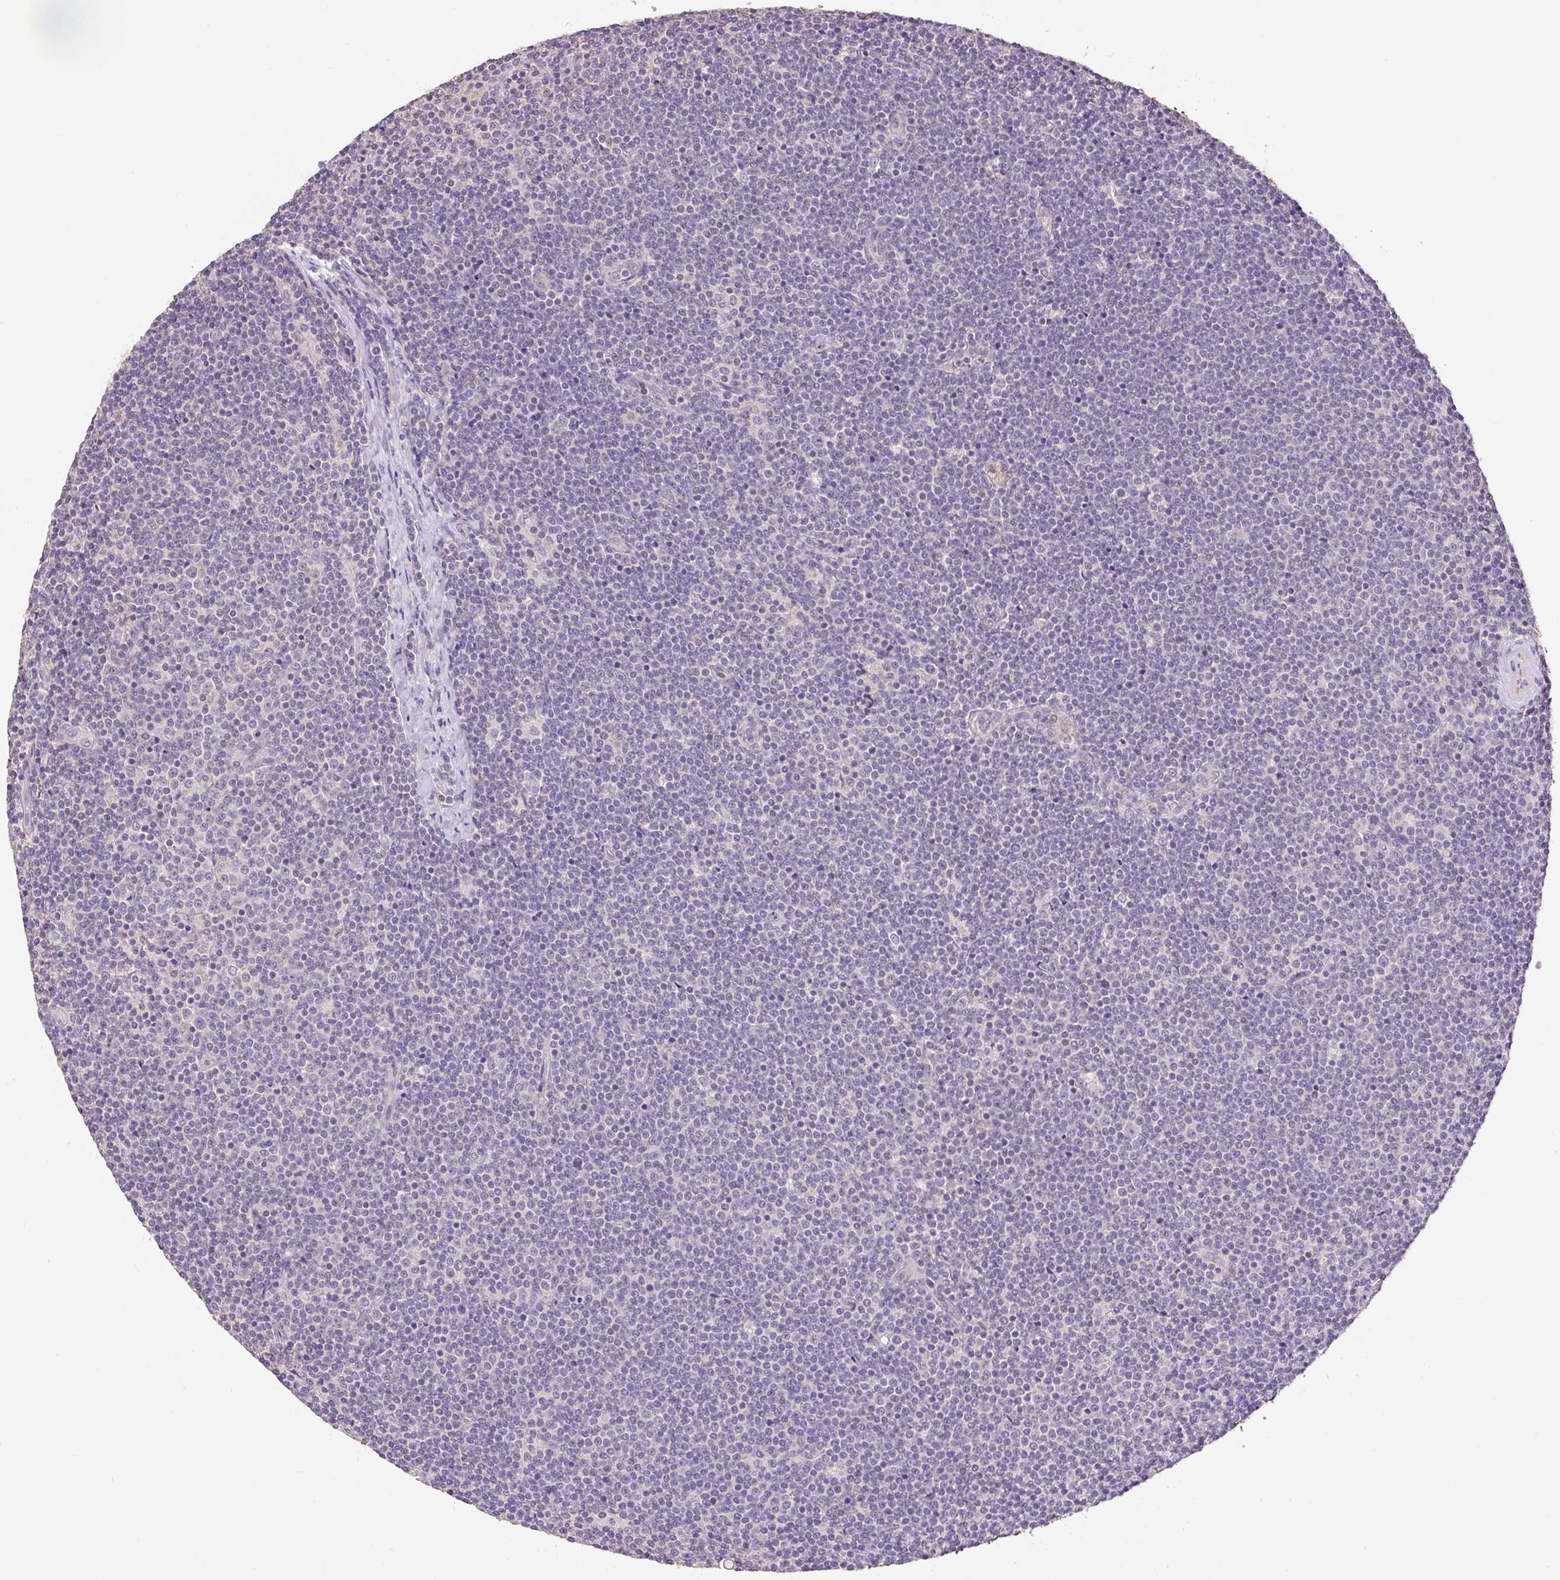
{"staining": {"intensity": "negative", "quantity": "none", "location": "none"}, "tissue": "lymphoma", "cell_type": "Tumor cells", "image_type": "cancer", "snomed": [{"axis": "morphology", "description": "Malignant lymphoma, non-Hodgkin's type, Low grade"}, {"axis": "topography", "description": "Lymph node"}], "caption": "Human lymphoma stained for a protein using IHC reveals no staining in tumor cells.", "gene": "COX8A", "patient": {"sex": "male", "age": 48}}